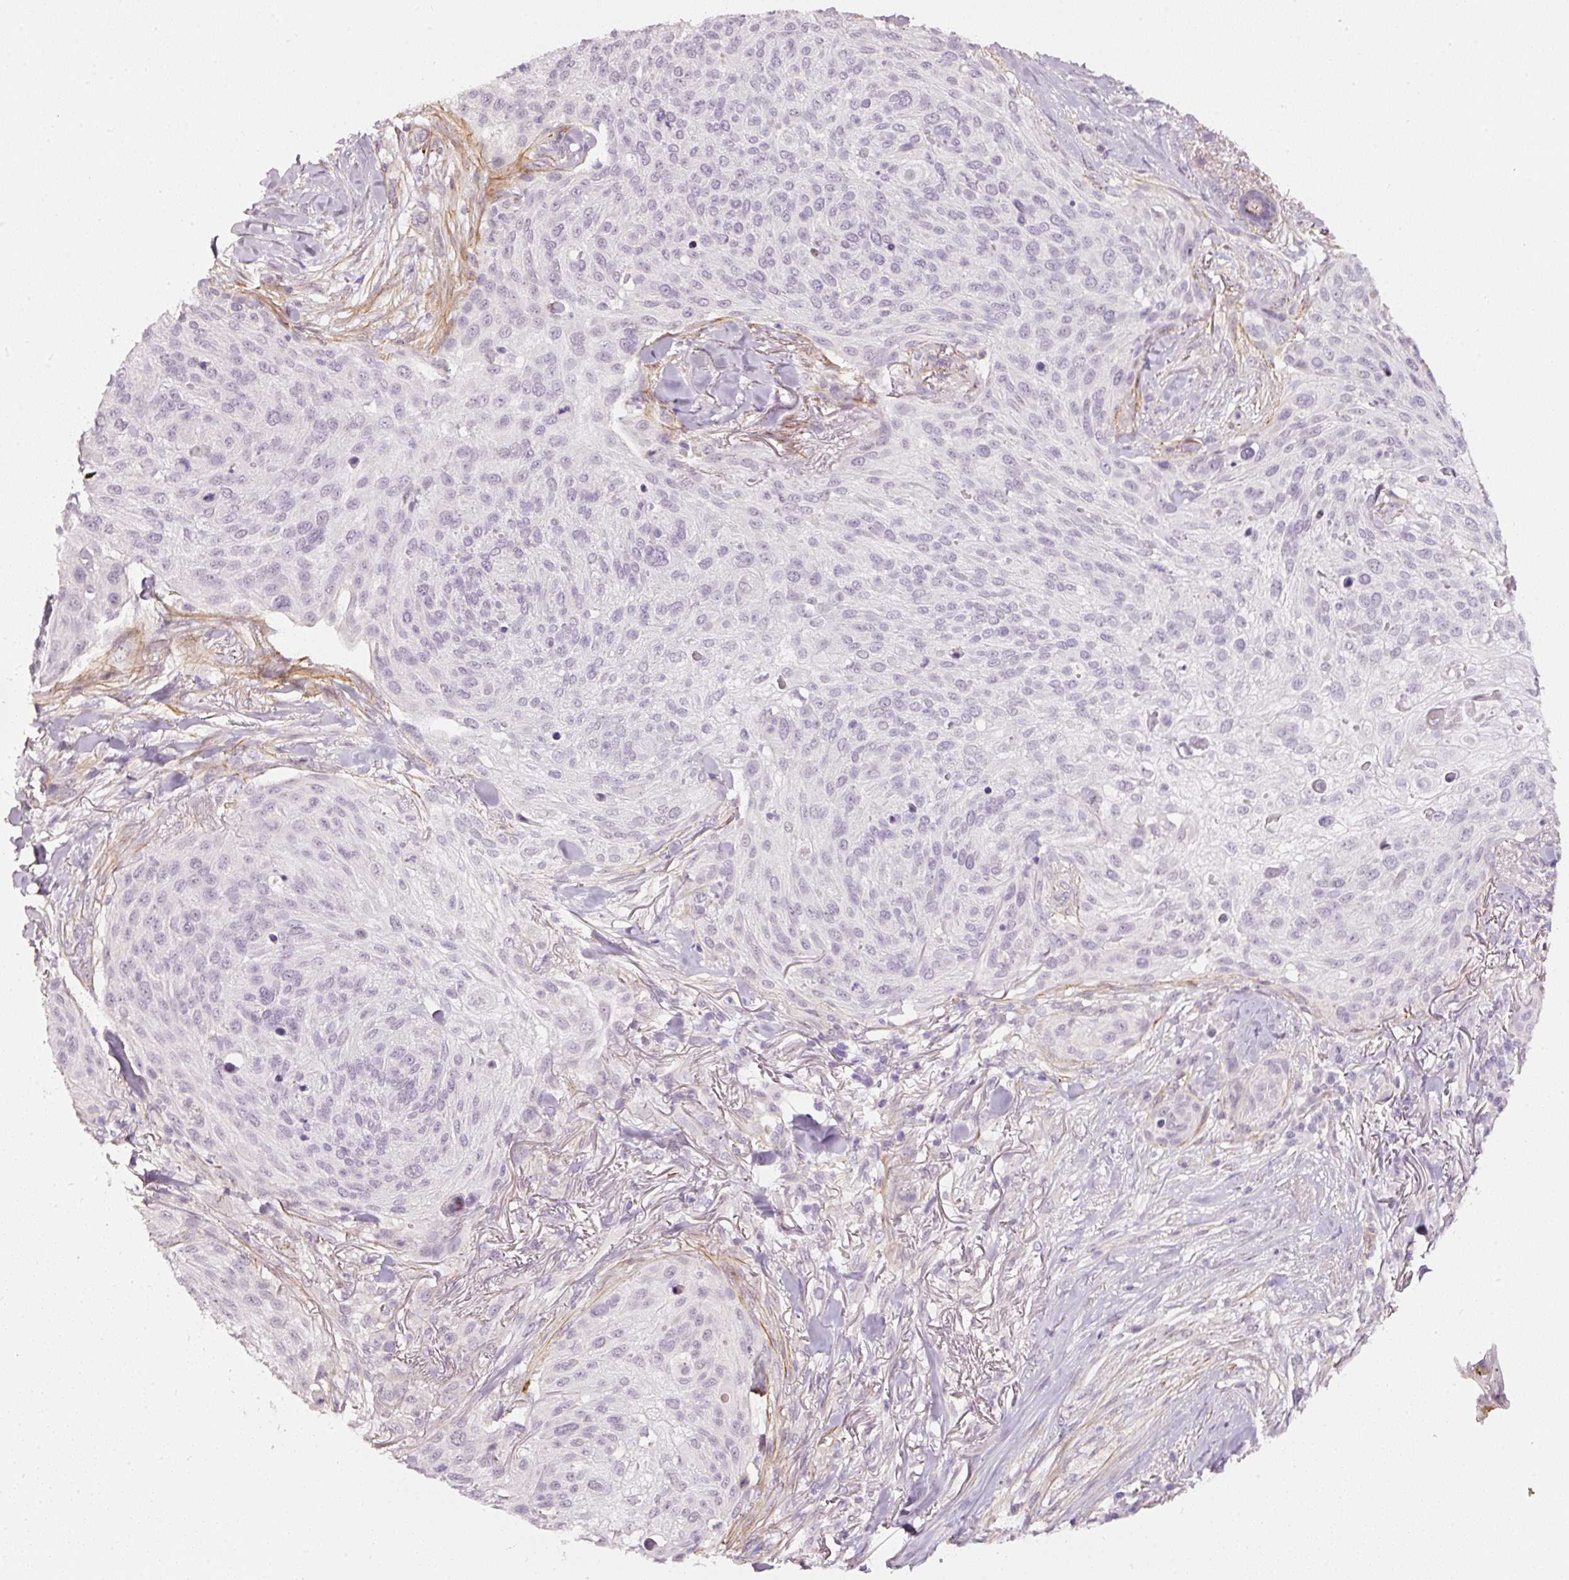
{"staining": {"intensity": "negative", "quantity": "none", "location": "none"}, "tissue": "skin cancer", "cell_type": "Tumor cells", "image_type": "cancer", "snomed": [{"axis": "morphology", "description": "Squamous cell carcinoma, NOS"}, {"axis": "topography", "description": "Skin"}], "caption": "DAB immunohistochemical staining of skin squamous cell carcinoma displays no significant staining in tumor cells. (DAB immunohistochemistry (IHC) with hematoxylin counter stain).", "gene": "TOGARAM1", "patient": {"sex": "female", "age": 87}}